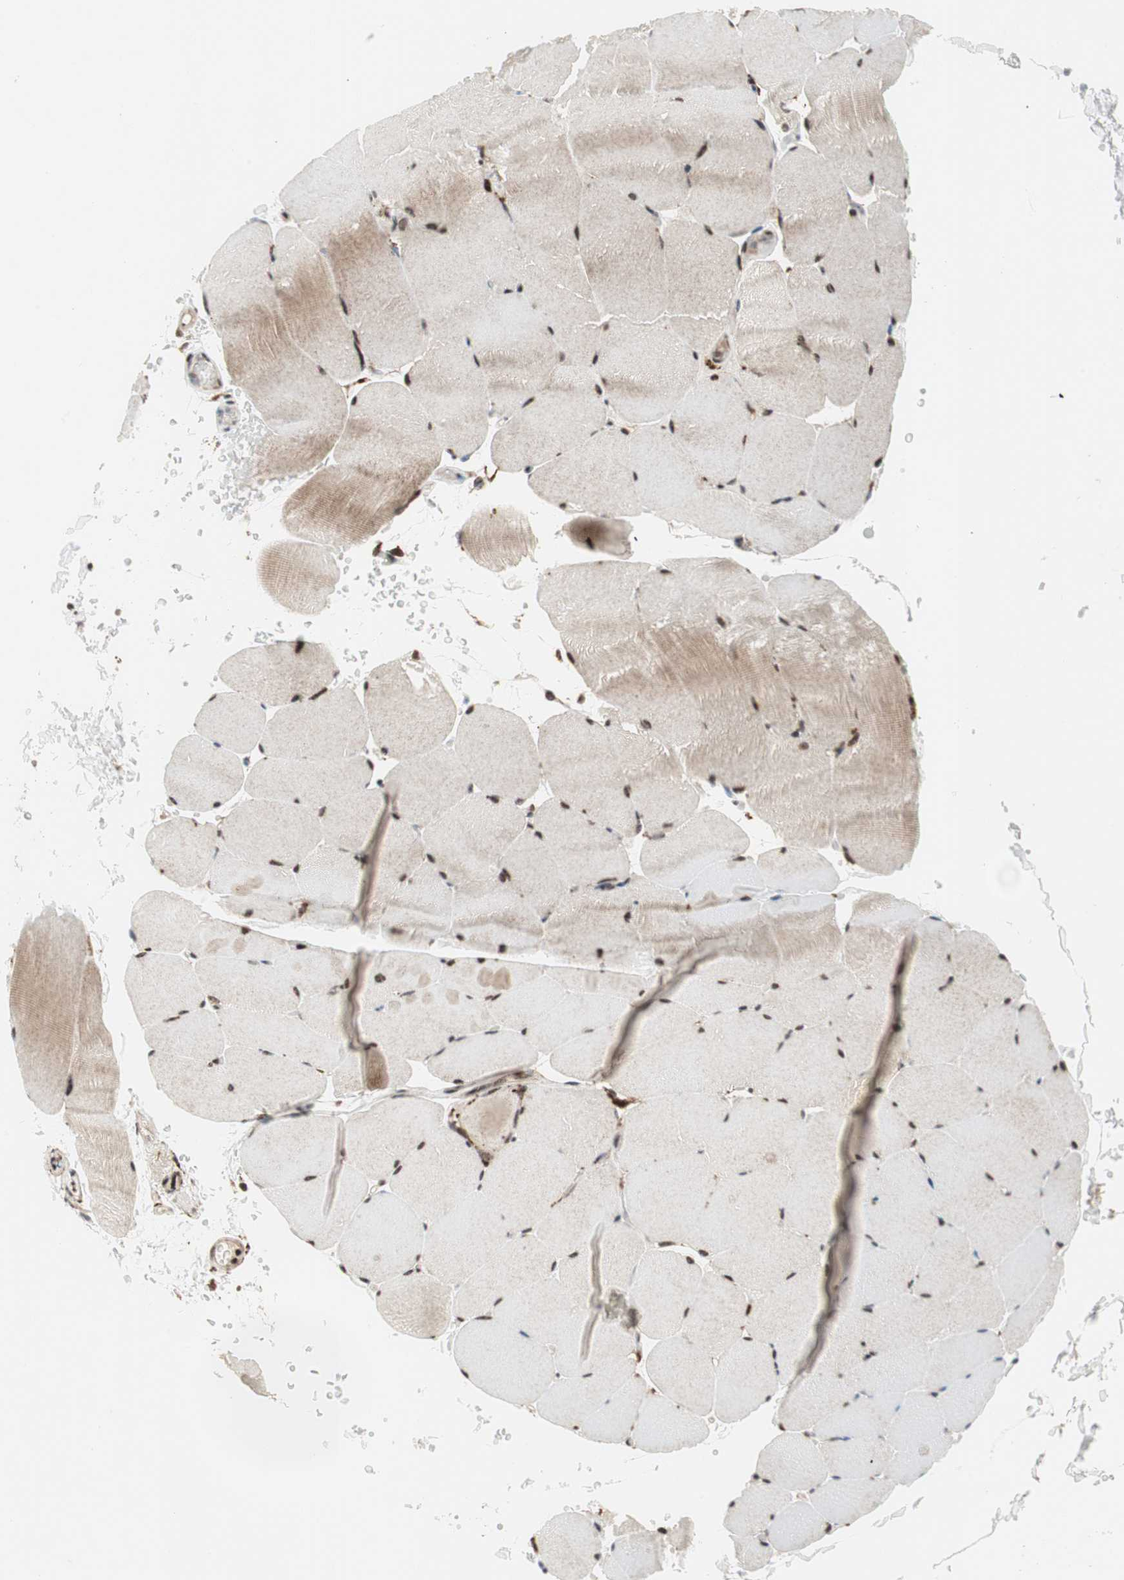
{"staining": {"intensity": "moderate", "quantity": ">75%", "location": "cytoplasmic/membranous,nuclear"}, "tissue": "skeletal muscle", "cell_type": "Myocytes", "image_type": "normal", "snomed": [{"axis": "morphology", "description": "Normal tissue, NOS"}, {"axis": "topography", "description": "Skeletal muscle"}, {"axis": "topography", "description": "Parathyroid gland"}], "caption": "The micrograph shows immunohistochemical staining of normal skeletal muscle. There is moderate cytoplasmic/membranous,nuclear positivity is seen in about >75% of myocytes. (Stains: DAB in brown, nuclei in blue, Microscopy: brightfield microscopy at high magnification).", "gene": "TCF12", "patient": {"sex": "female", "age": 37}}